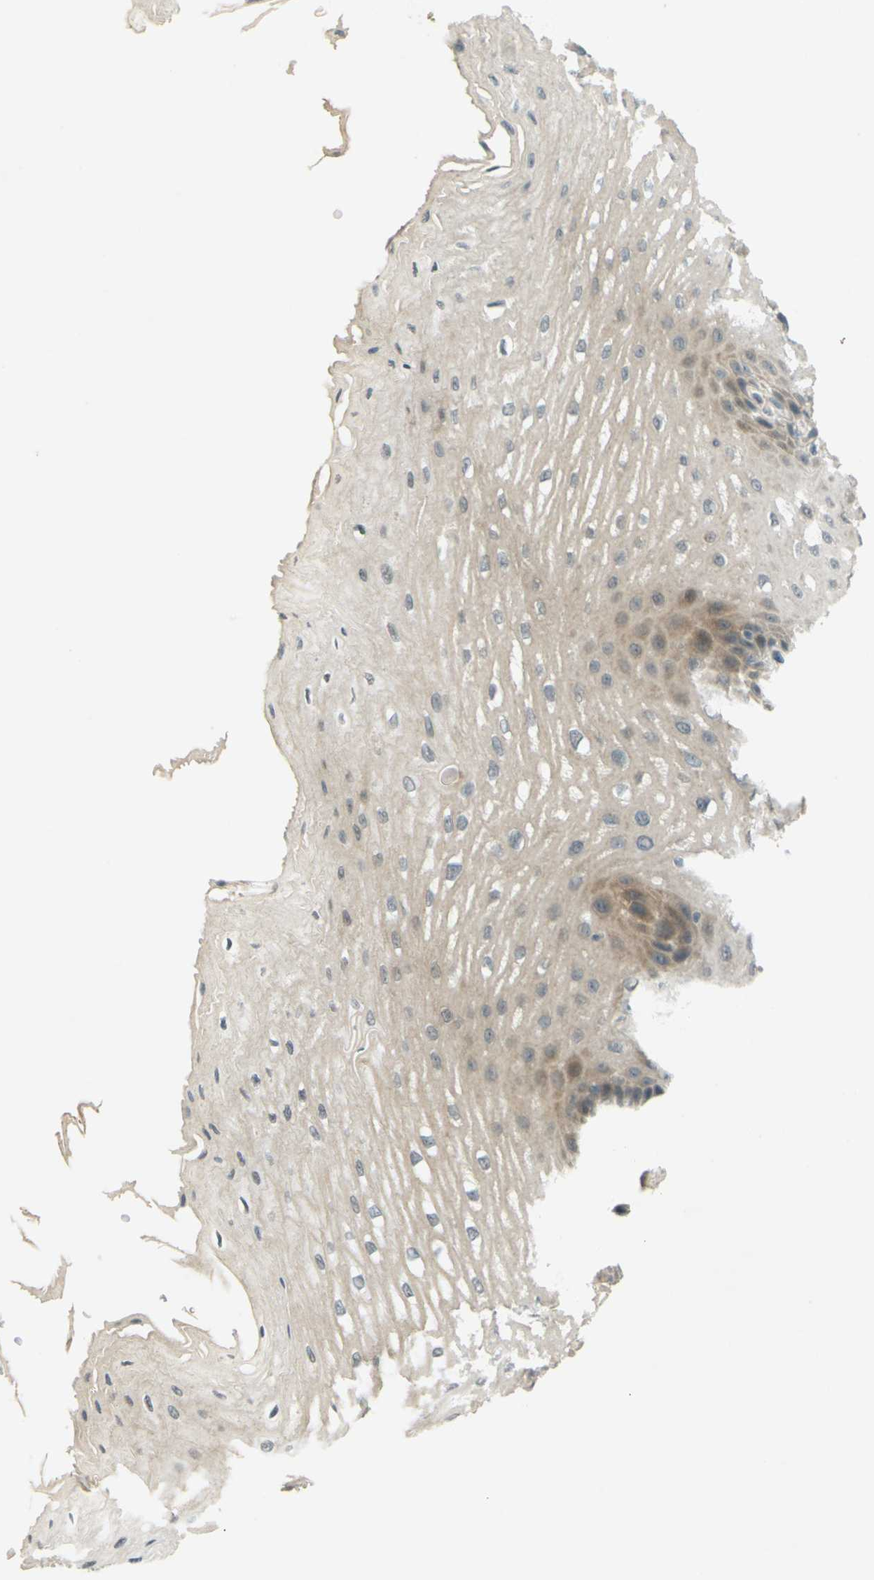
{"staining": {"intensity": "weak", "quantity": ">75%", "location": "cytoplasmic/membranous"}, "tissue": "esophagus", "cell_type": "Squamous epithelial cells", "image_type": "normal", "snomed": [{"axis": "morphology", "description": "Normal tissue, NOS"}, {"axis": "topography", "description": "Esophagus"}], "caption": "Protein staining shows weak cytoplasmic/membranous staining in approximately >75% of squamous epithelial cells in normal esophagus.", "gene": "SOCS6", "patient": {"sex": "male", "age": 54}}